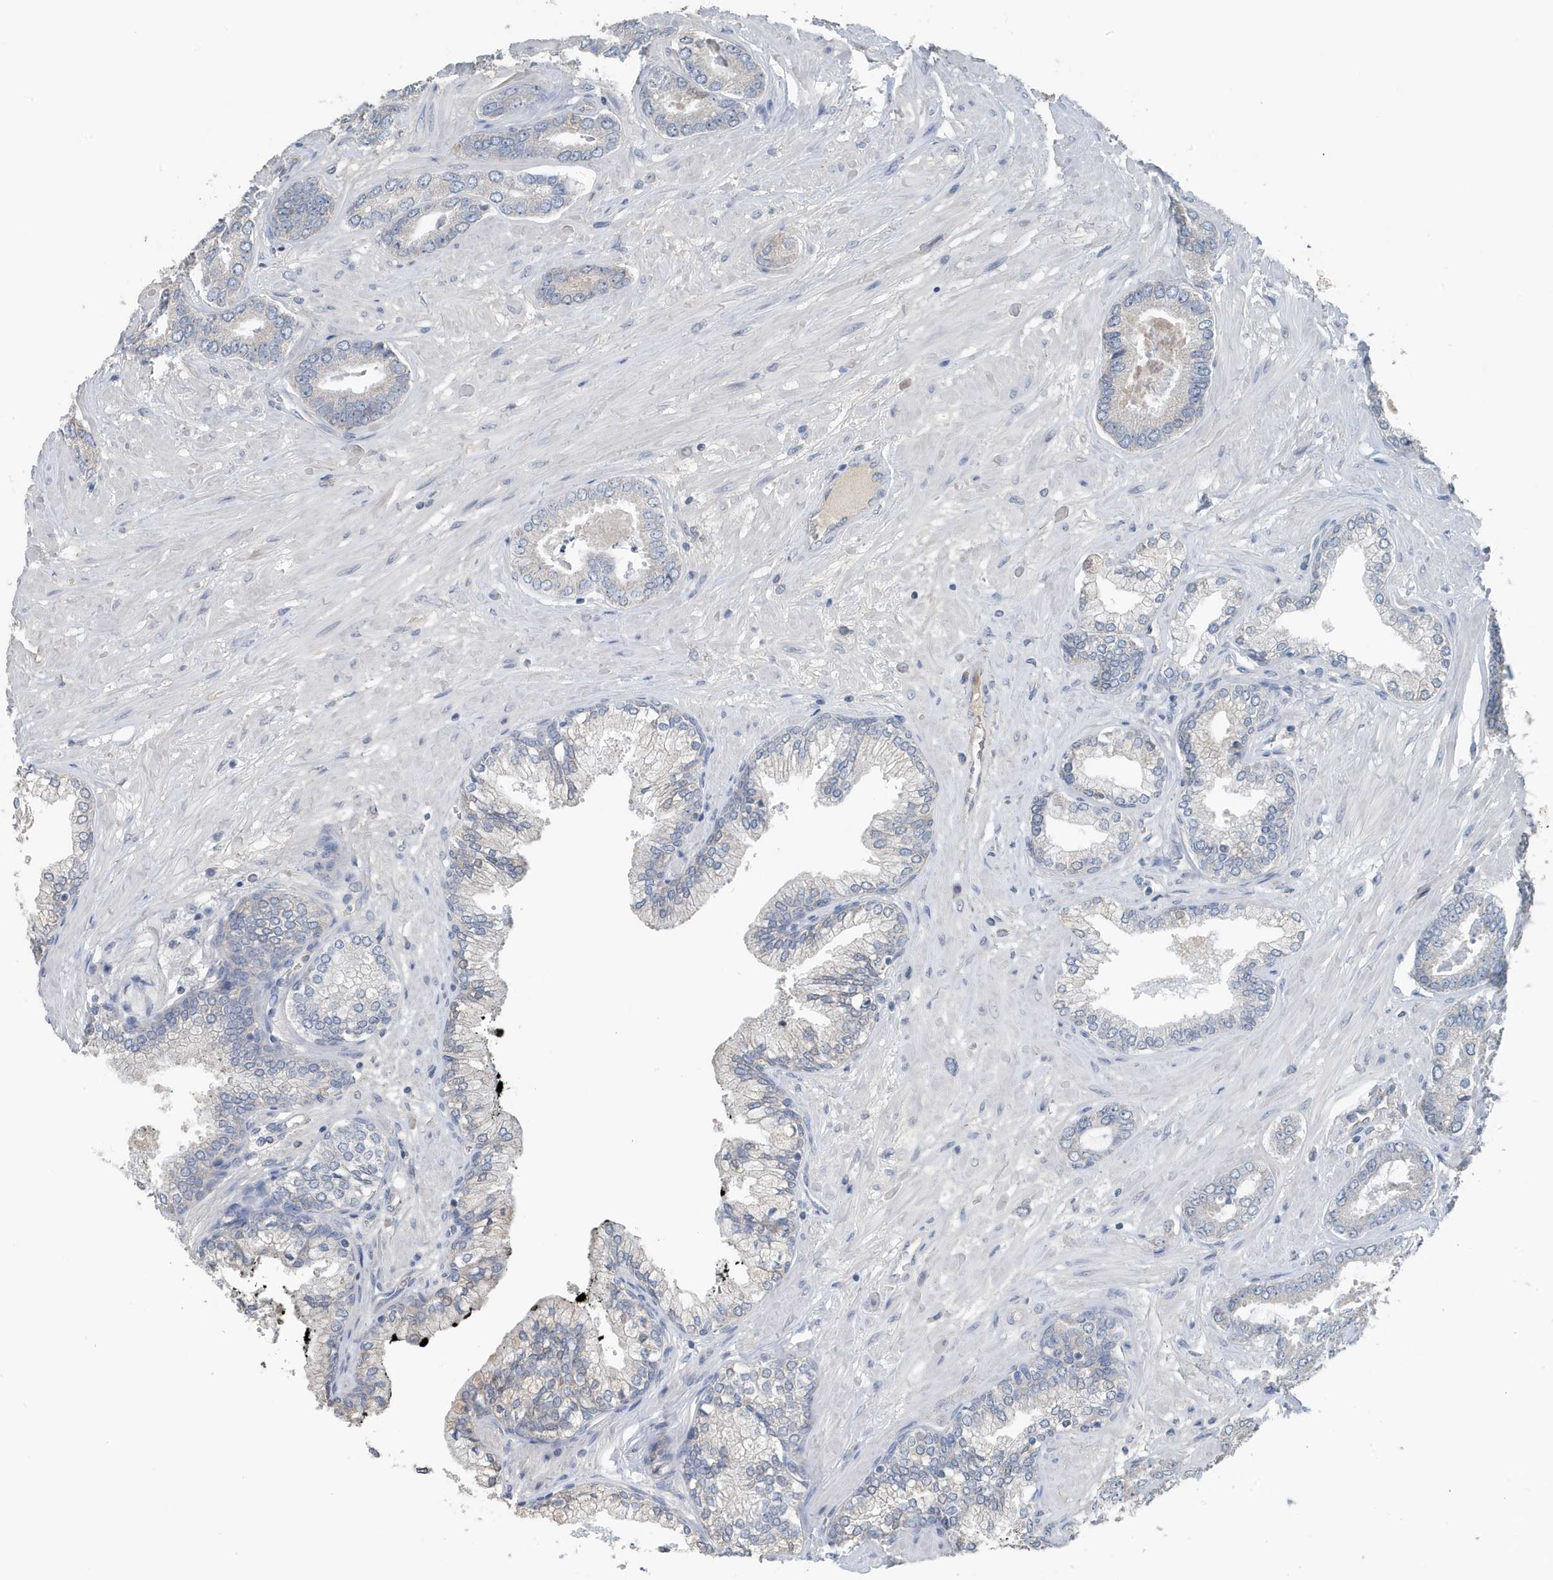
{"staining": {"intensity": "negative", "quantity": "none", "location": "none"}, "tissue": "prostate cancer", "cell_type": "Tumor cells", "image_type": "cancer", "snomed": [{"axis": "morphology", "description": "Adenocarcinoma, Low grade"}, {"axis": "topography", "description": "Prostate"}], "caption": "Prostate adenocarcinoma (low-grade) was stained to show a protein in brown. There is no significant positivity in tumor cells. (Brightfield microscopy of DAB IHC at high magnification).", "gene": "UGT2B4", "patient": {"sex": "male", "age": 71}}